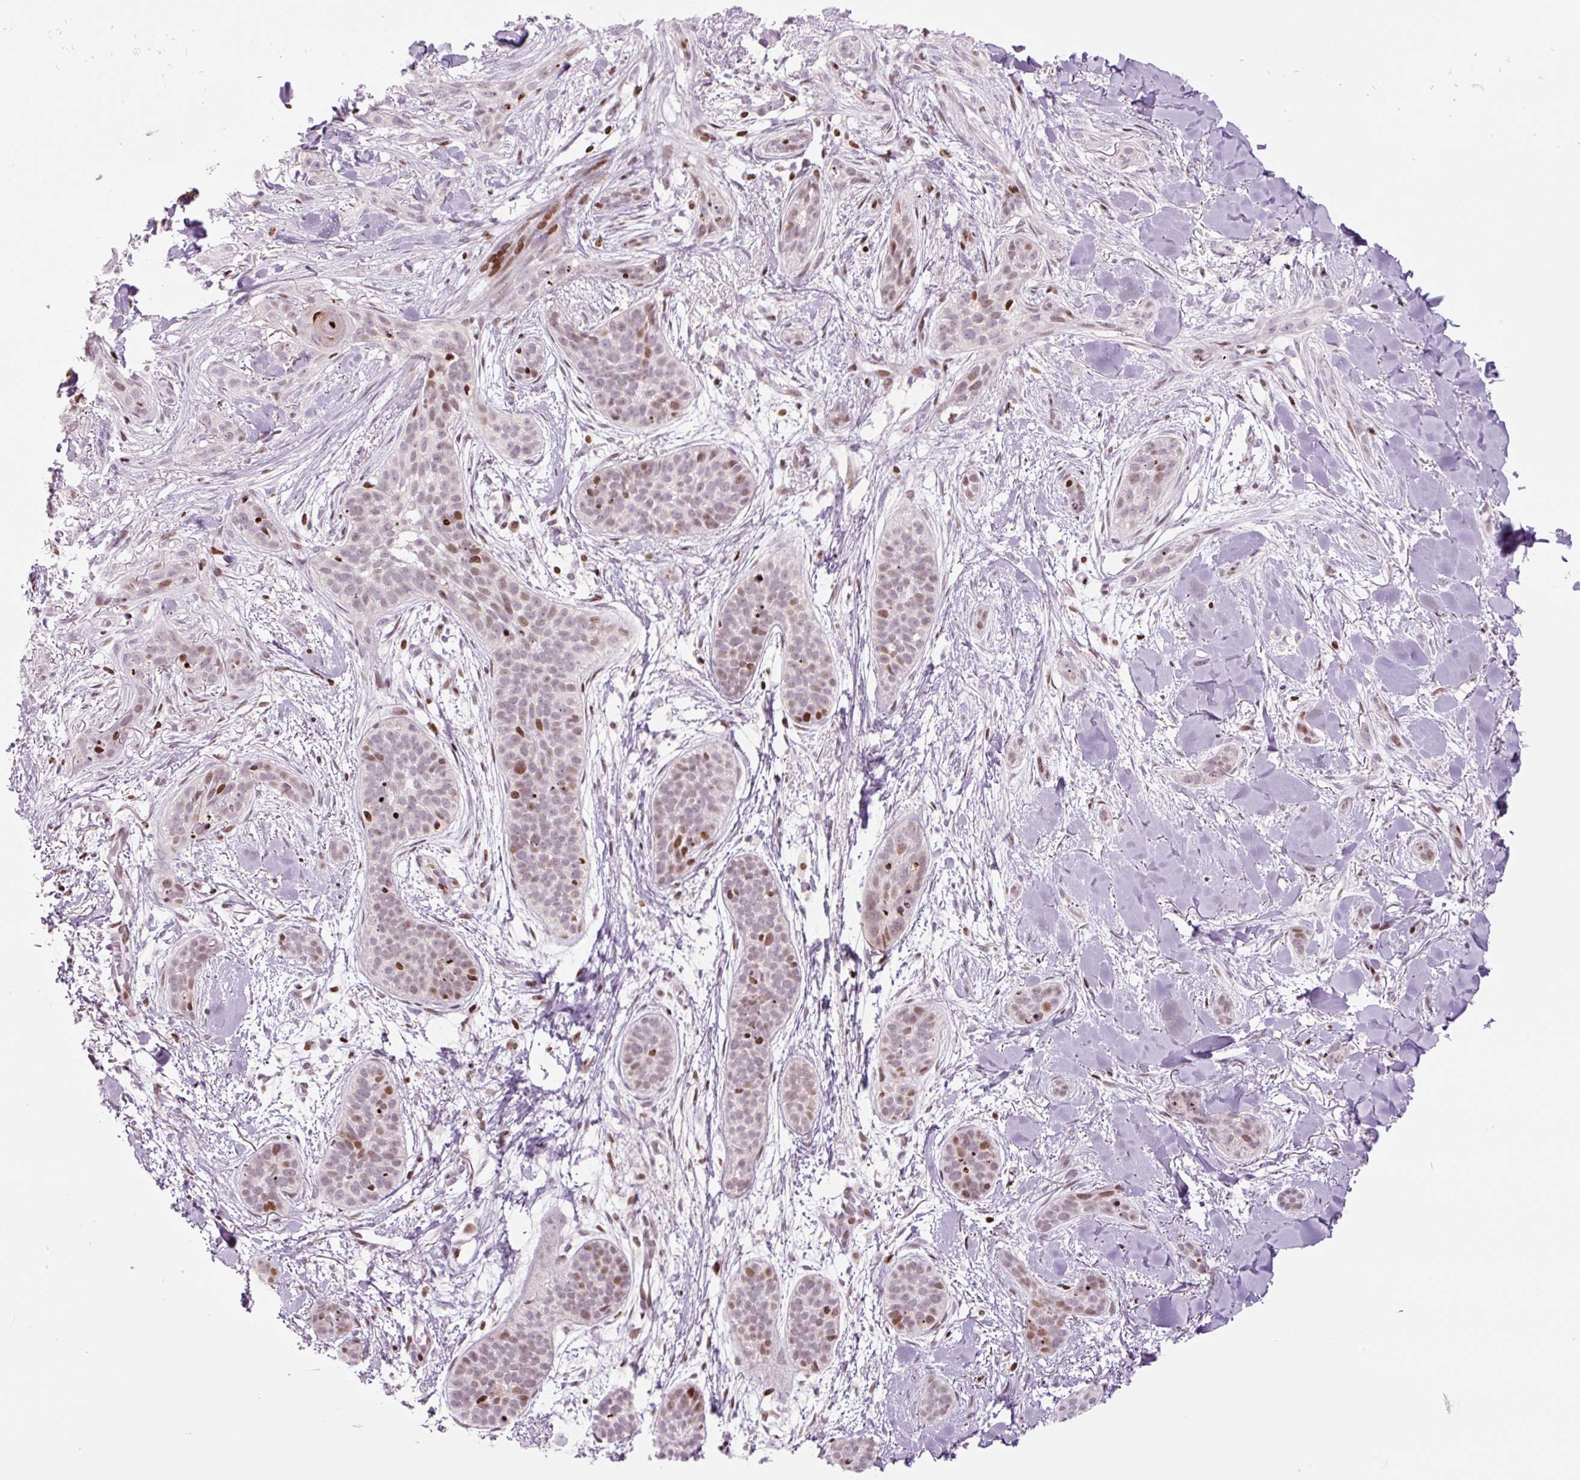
{"staining": {"intensity": "moderate", "quantity": "25%-75%", "location": "nuclear"}, "tissue": "skin cancer", "cell_type": "Tumor cells", "image_type": "cancer", "snomed": [{"axis": "morphology", "description": "Basal cell carcinoma"}, {"axis": "topography", "description": "Skin"}], "caption": "Skin cancer stained for a protein (brown) shows moderate nuclear positive staining in approximately 25%-75% of tumor cells.", "gene": "TMEM177", "patient": {"sex": "male", "age": 52}}